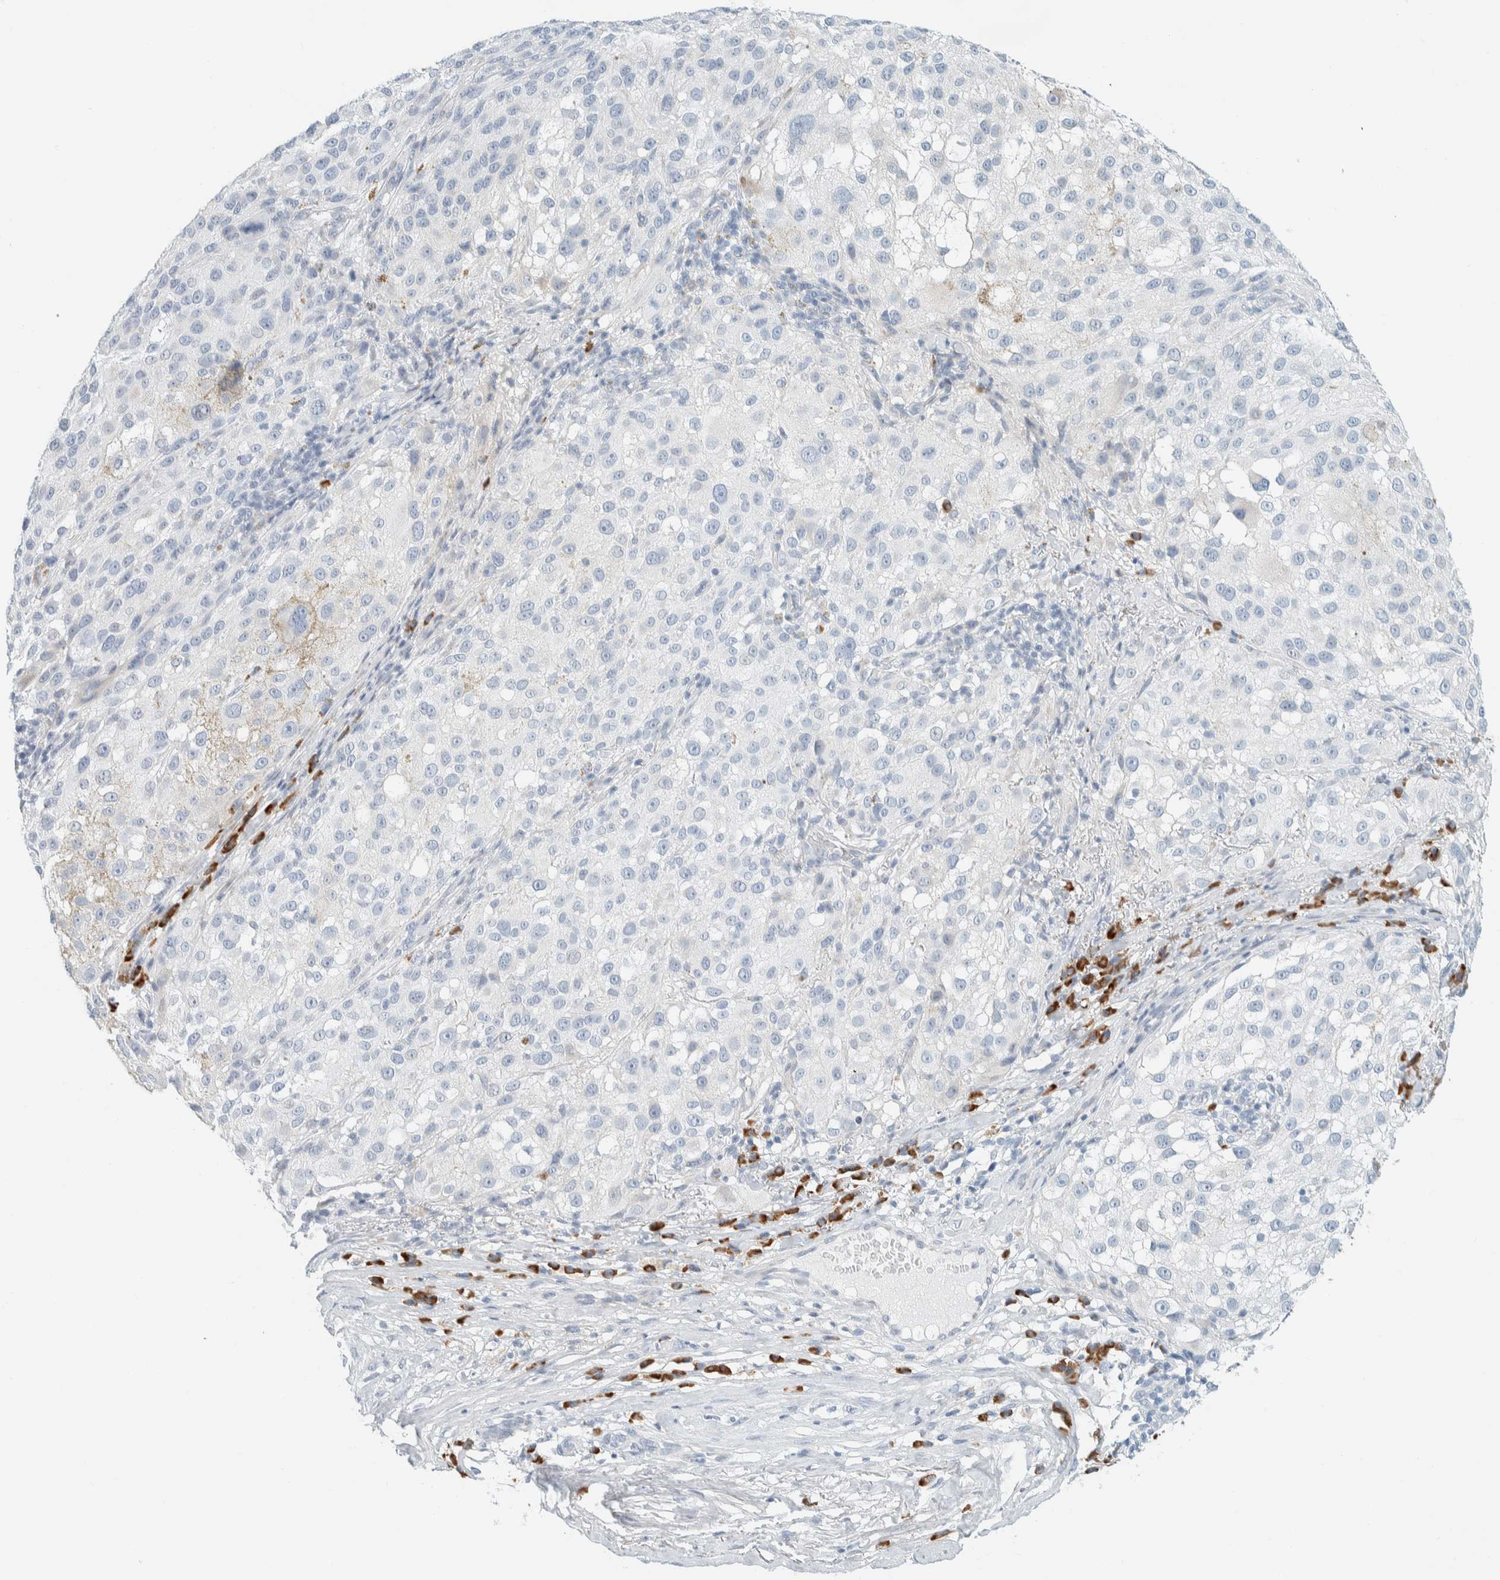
{"staining": {"intensity": "negative", "quantity": "none", "location": "none"}, "tissue": "melanoma", "cell_type": "Tumor cells", "image_type": "cancer", "snomed": [{"axis": "morphology", "description": "Necrosis, NOS"}, {"axis": "morphology", "description": "Malignant melanoma, NOS"}, {"axis": "topography", "description": "Skin"}], "caption": "DAB (3,3'-diaminobenzidine) immunohistochemical staining of melanoma demonstrates no significant expression in tumor cells. (DAB (3,3'-diaminobenzidine) immunohistochemistry visualized using brightfield microscopy, high magnification).", "gene": "ARHGAP27", "patient": {"sex": "female", "age": 87}}